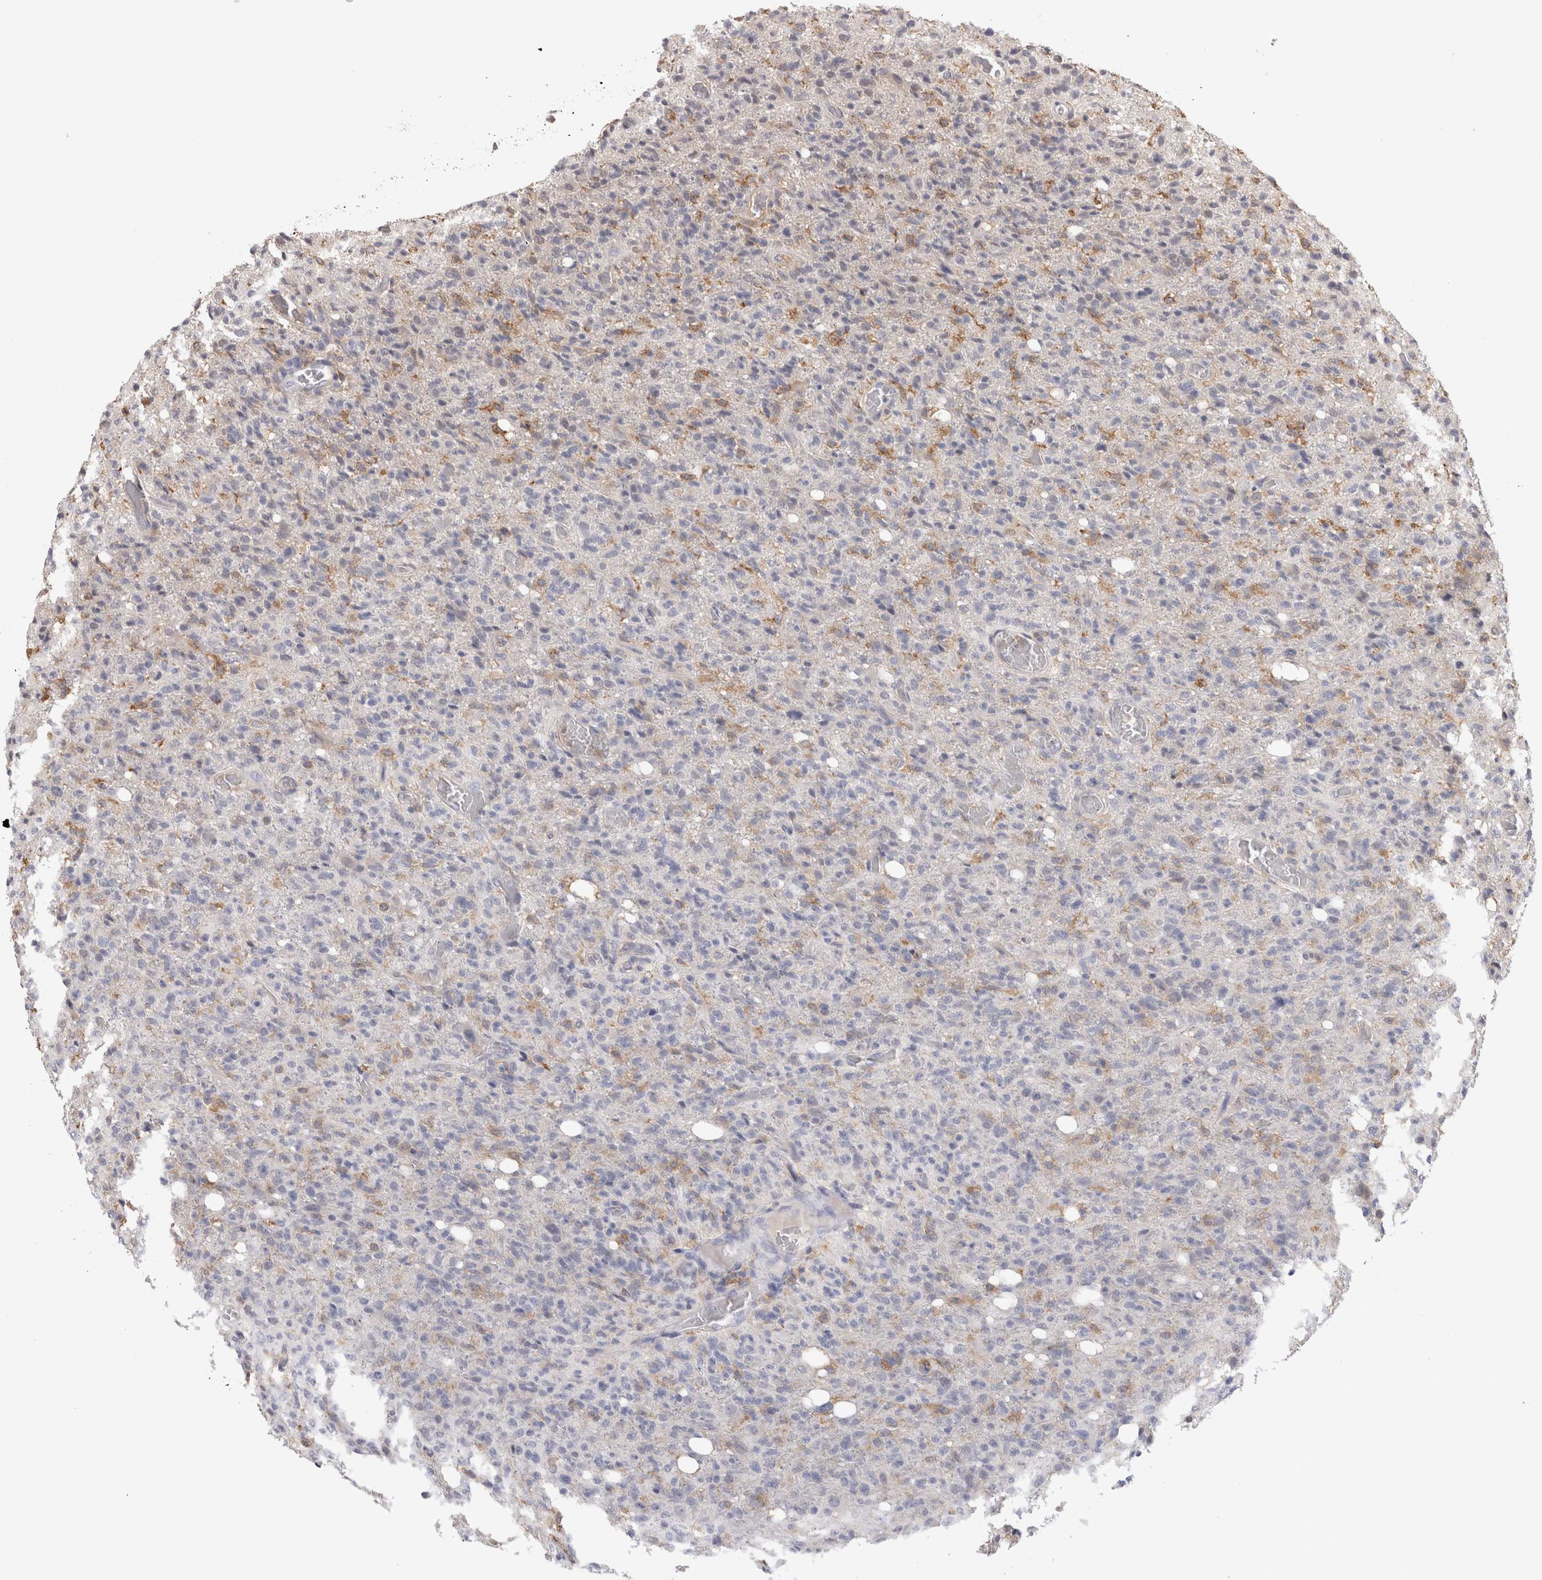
{"staining": {"intensity": "negative", "quantity": "none", "location": "none"}, "tissue": "glioma", "cell_type": "Tumor cells", "image_type": "cancer", "snomed": [{"axis": "morphology", "description": "Glioma, malignant, High grade"}, {"axis": "topography", "description": "Brain"}], "caption": "This is an IHC micrograph of malignant glioma (high-grade). There is no positivity in tumor cells.", "gene": "VSIG4", "patient": {"sex": "female", "age": 57}}